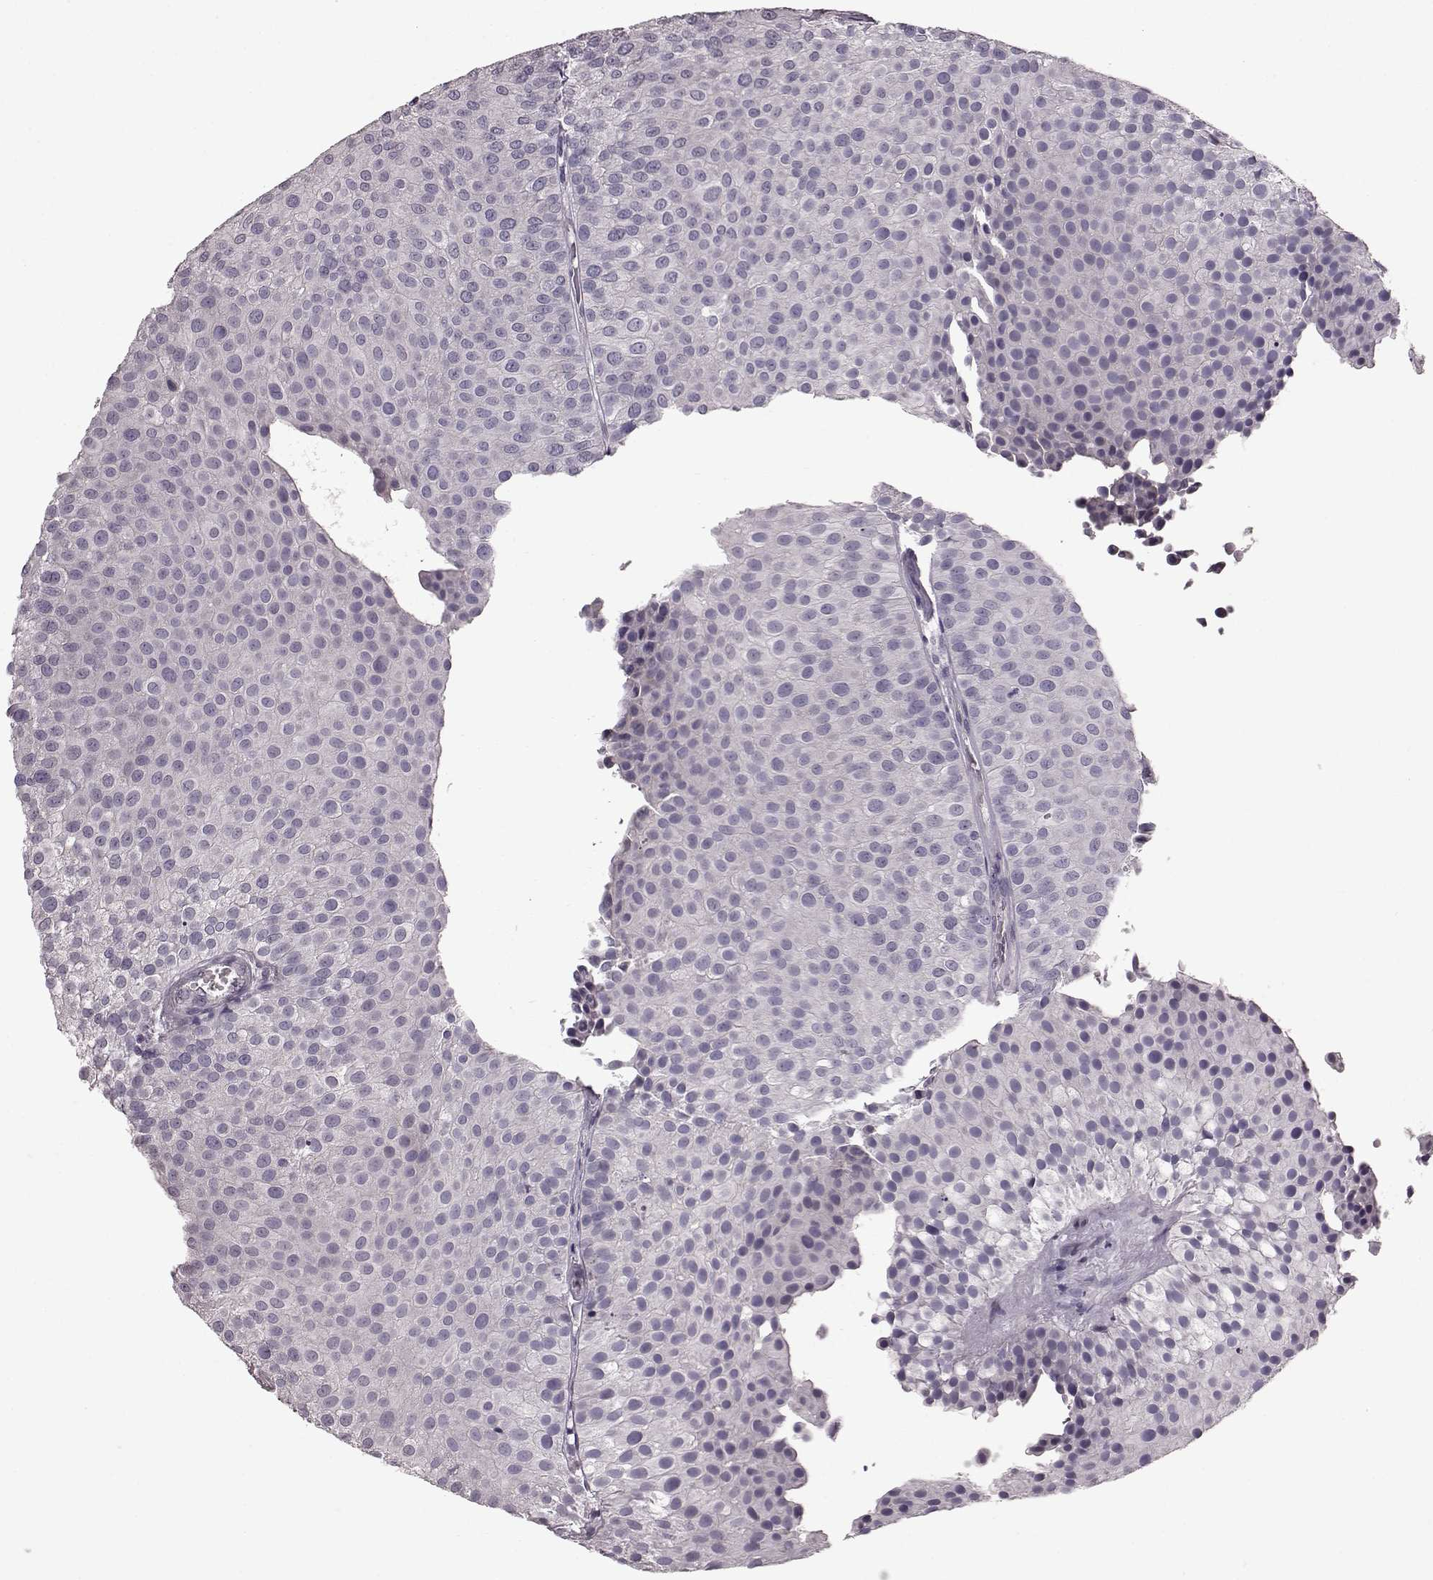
{"staining": {"intensity": "negative", "quantity": "none", "location": "none"}, "tissue": "urothelial cancer", "cell_type": "Tumor cells", "image_type": "cancer", "snomed": [{"axis": "morphology", "description": "Urothelial carcinoma, Low grade"}, {"axis": "topography", "description": "Urinary bladder"}], "caption": "IHC micrograph of human urothelial cancer stained for a protein (brown), which displays no expression in tumor cells. (Brightfield microscopy of DAB (3,3'-diaminobenzidine) immunohistochemistry (IHC) at high magnification).", "gene": "TCHHL1", "patient": {"sex": "female", "age": 87}}